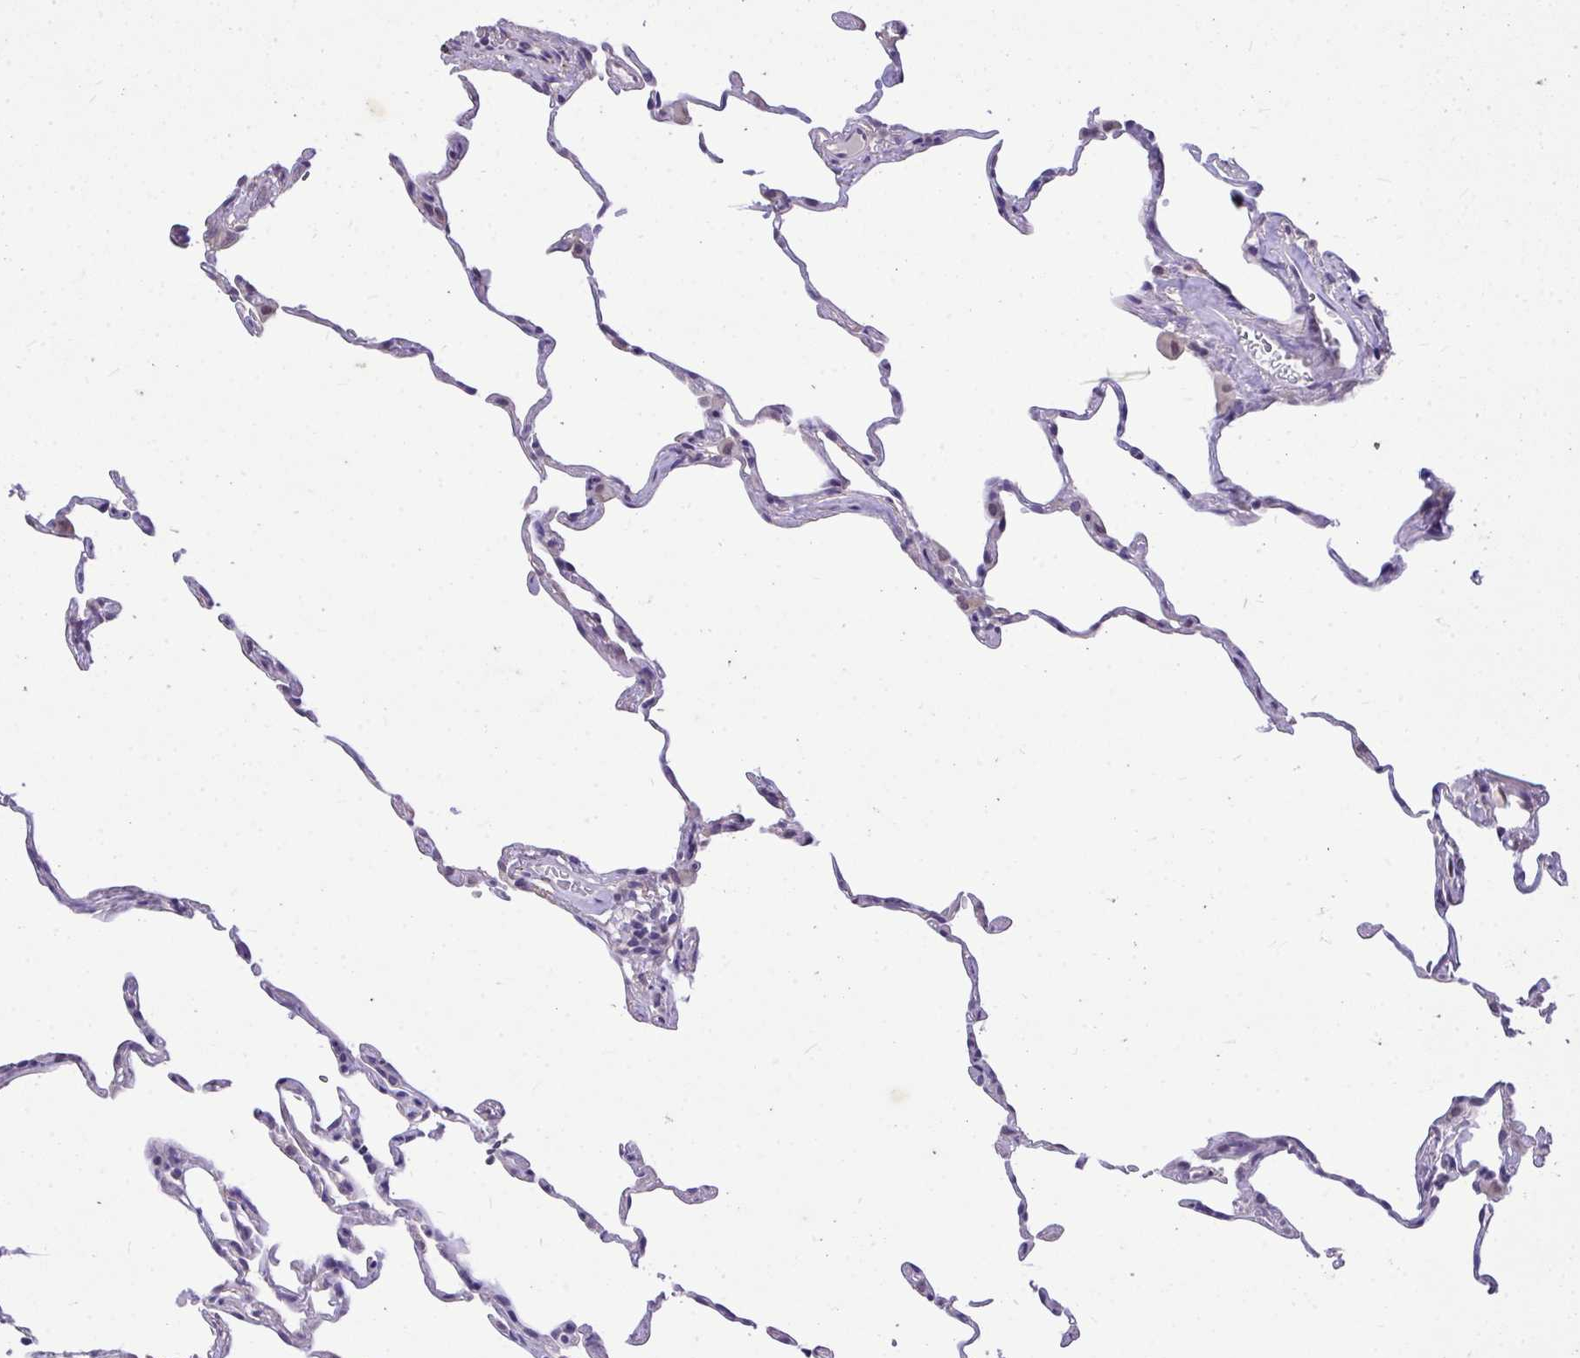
{"staining": {"intensity": "moderate", "quantity": "<25%", "location": "cytoplasmic/membranous"}, "tissue": "lung", "cell_type": "Alveolar cells", "image_type": "normal", "snomed": [{"axis": "morphology", "description": "Normal tissue, NOS"}, {"axis": "topography", "description": "Lung"}], "caption": "This is an image of immunohistochemistry staining of benign lung, which shows moderate positivity in the cytoplasmic/membranous of alveolar cells.", "gene": "MPC2", "patient": {"sex": "female", "age": 57}}